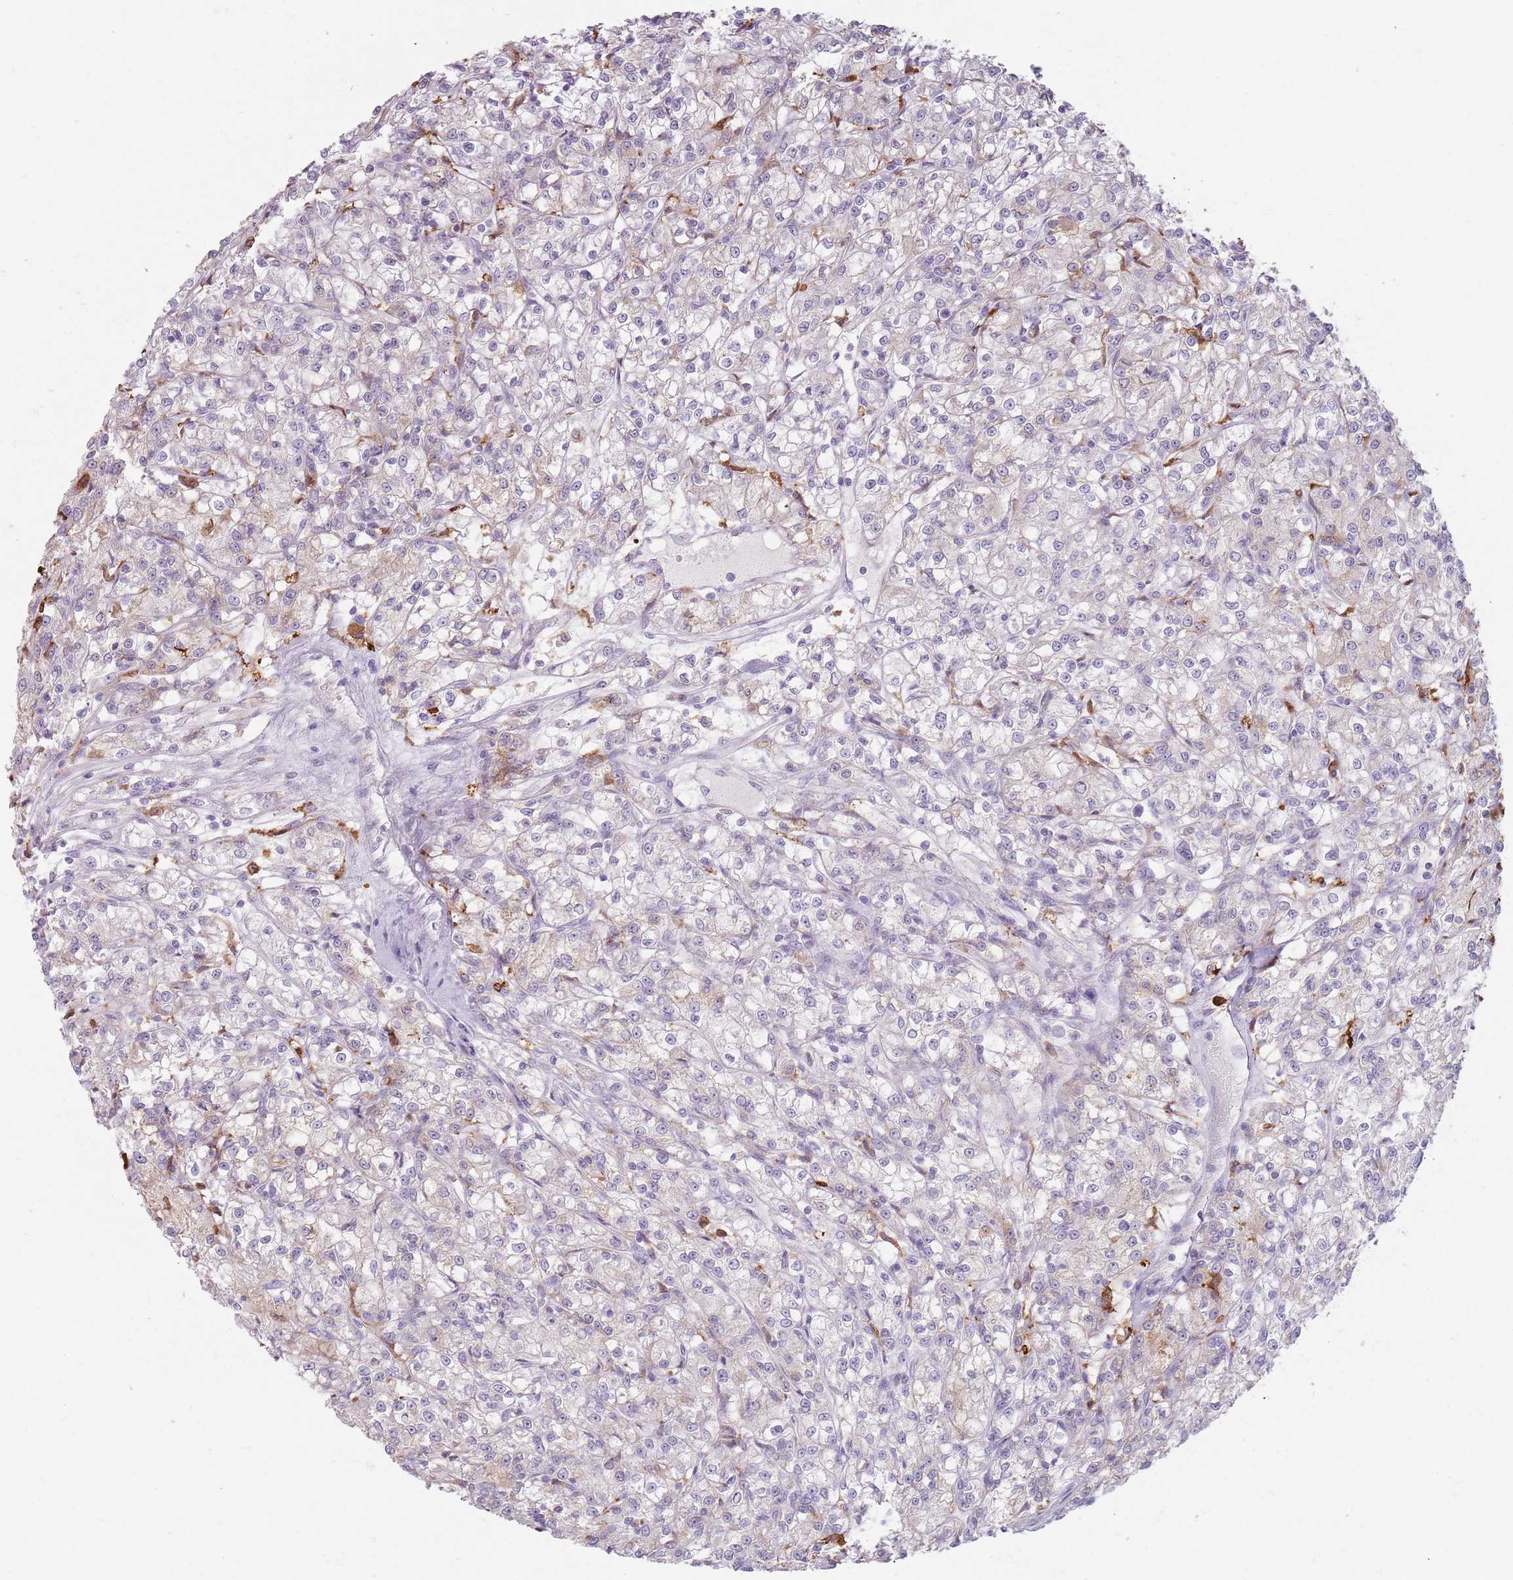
{"staining": {"intensity": "negative", "quantity": "none", "location": "none"}, "tissue": "renal cancer", "cell_type": "Tumor cells", "image_type": "cancer", "snomed": [{"axis": "morphology", "description": "Adenocarcinoma, NOS"}, {"axis": "topography", "description": "Kidney"}], "caption": "The photomicrograph exhibits no staining of tumor cells in renal cancer. (DAB (3,3'-diaminobenzidine) IHC visualized using brightfield microscopy, high magnification).", "gene": "GDPGP1", "patient": {"sex": "female", "age": 59}}